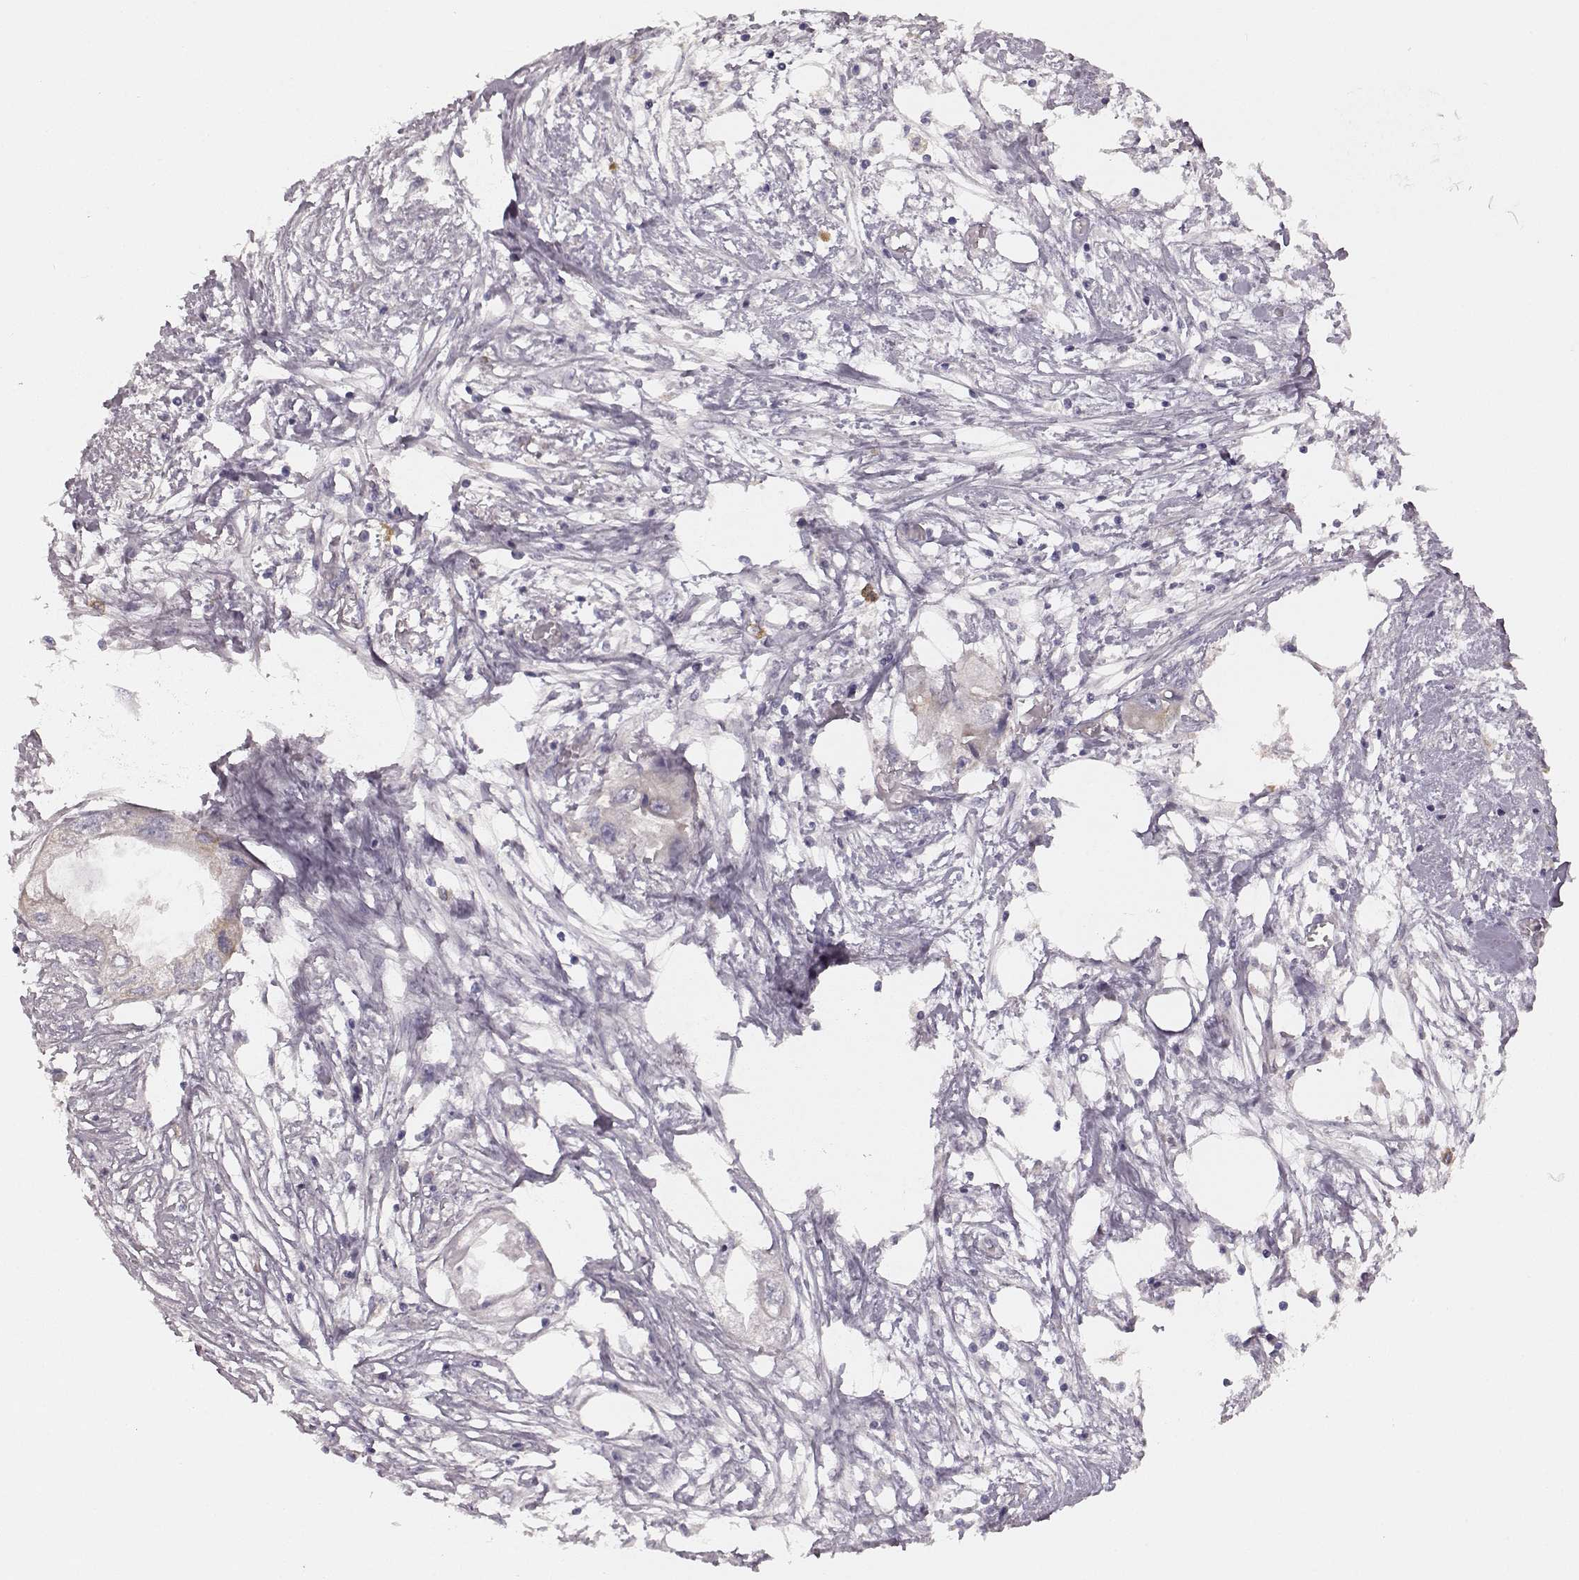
{"staining": {"intensity": "negative", "quantity": "none", "location": "none"}, "tissue": "endometrial cancer", "cell_type": "Tumor cells", "image_type": "cancer", "snomed": [{"axis": "morphology", "description": "Adenocarcinoma, NOS"}, {"axis": "morphology", "description": "Adenocarcinoma, metastatic, NOS"}, {"axis": "topography", "description": "Adipose tissue"}, {"axis": "topography", "description": "Endometrium"}], "caption": "DAB (3,3'-diaminobenzidine) immunohistochemical staining of adenocarcinoma (endometrial) displays no significant positivity in tumor cells. Nuclei are stained in blue.", "gene": "GHR", "patient": {"sex": "female", "age": 67}}